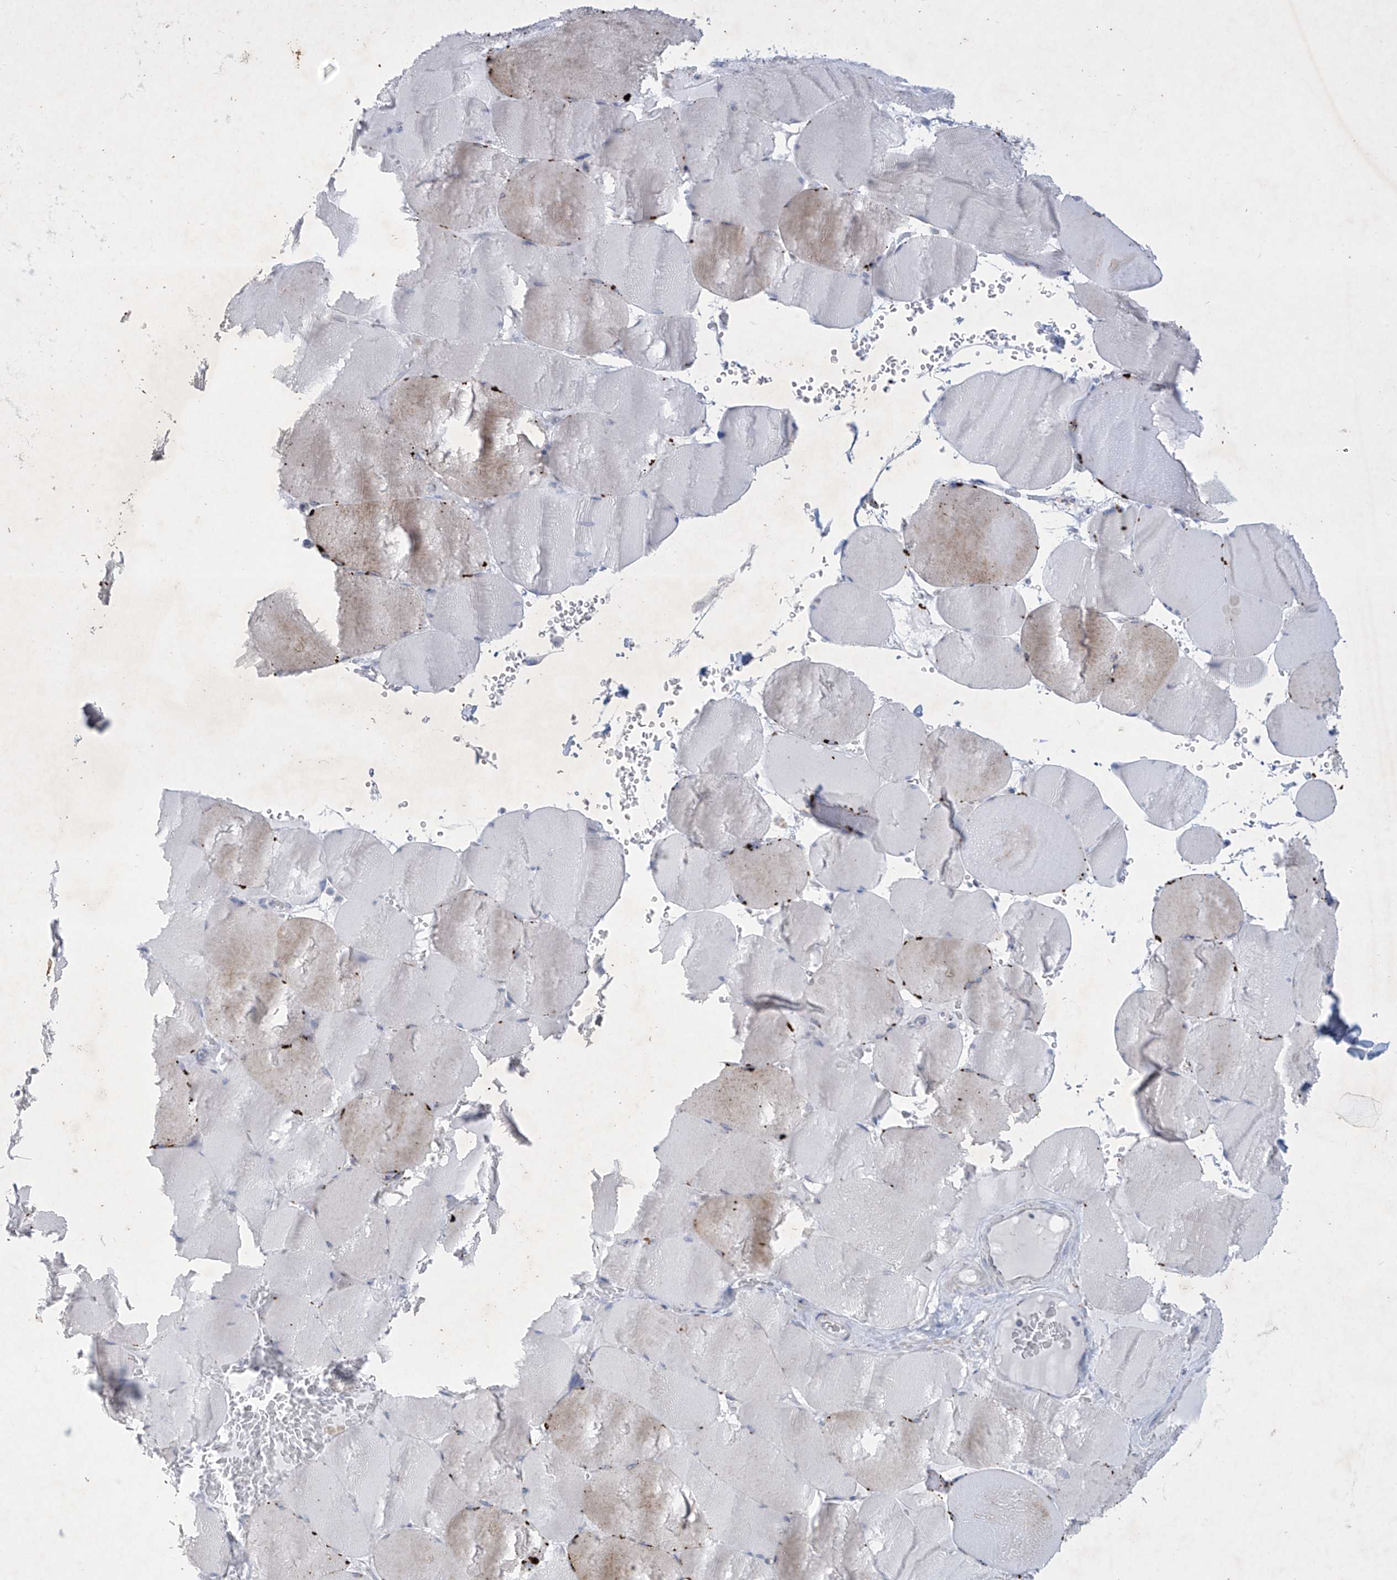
{"staining": {"intensity": "moderate", "quantity": "<25%", "location": "cytoplasmic/membranous"}, "tissue": "skeletal muscle", "cell_type": "Myocytes", "image_type": "normal", "snomed": [{"axis": "morphology", "description": "Normal tissue, NOS"}, {"axis": "topography", "description": "Skeletal muscle"}, {"axis": "topography", "description": "Head-Neck"}], "caption": "Immunohistochemistry micrograph of benign human skeletal muscle stained for a protein (brown), which displays low levels of moderate cytoplasmic/membranous positivity in approximately <25% of myocytes.", "gene": "GPR137C", "patient": {"sex": "male", "age": 66}}